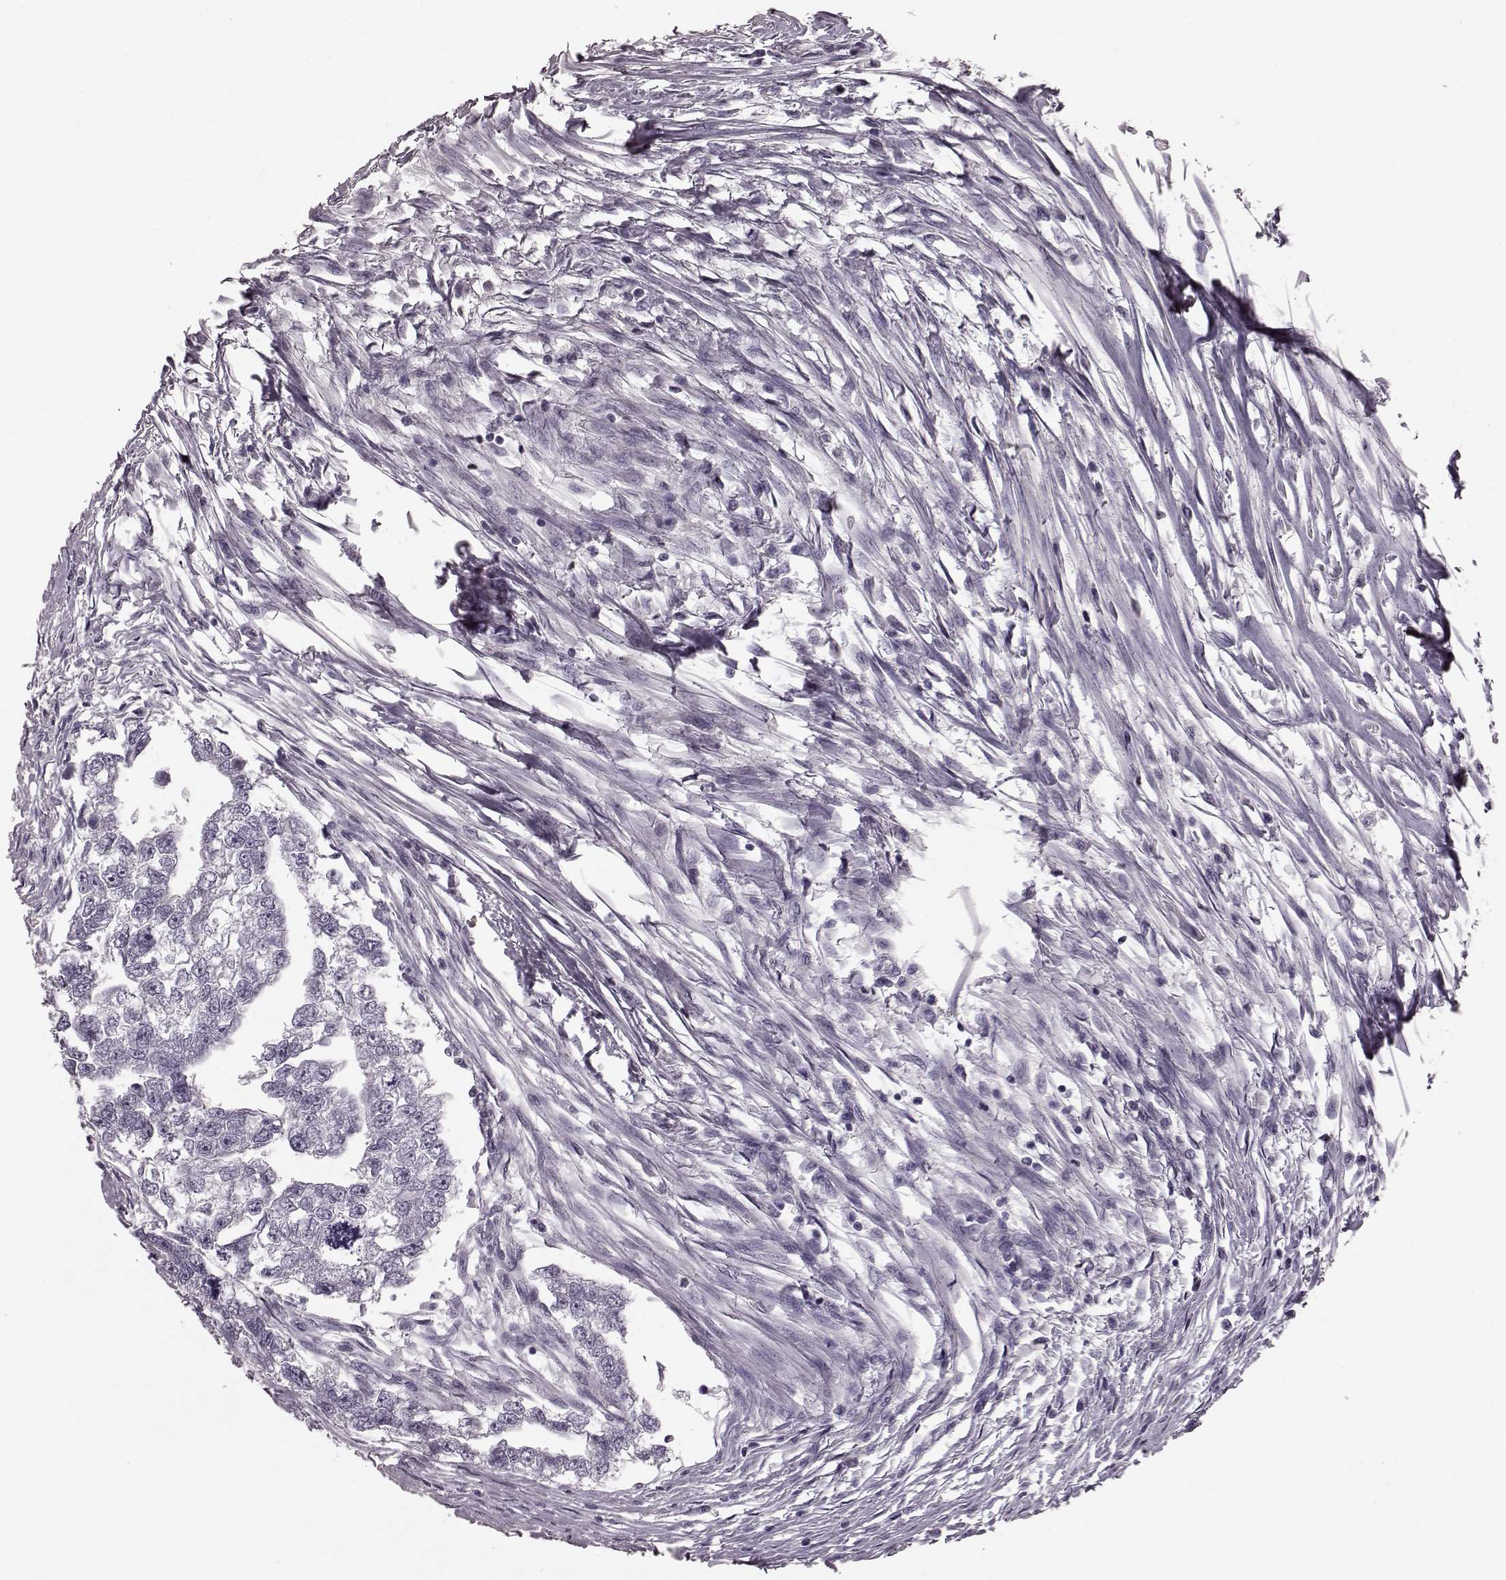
{"staining": {"intensity": "negative", "quantity": "none", "location": "none"}, "tissue": "testis cancer", "cell_type": "Tumor cells", "image_type": "cancer", "snomed": [{"axis": "morphology", "description": "Carcinoma, Embryonal, NOS"}, {"axis": "morphology", "description": "Teratoma, malignant, NOS"}, {"axis": "topography", "description": "Testis"}], "caption": "Tumor cells show no significant expression in teratoma (malignant) (testis). (DAB immunohistochemistry (IHC) with hematoxylin counter stain).", "gene": "TRPM1", "patient": {"sex": "male", "age": 44}}